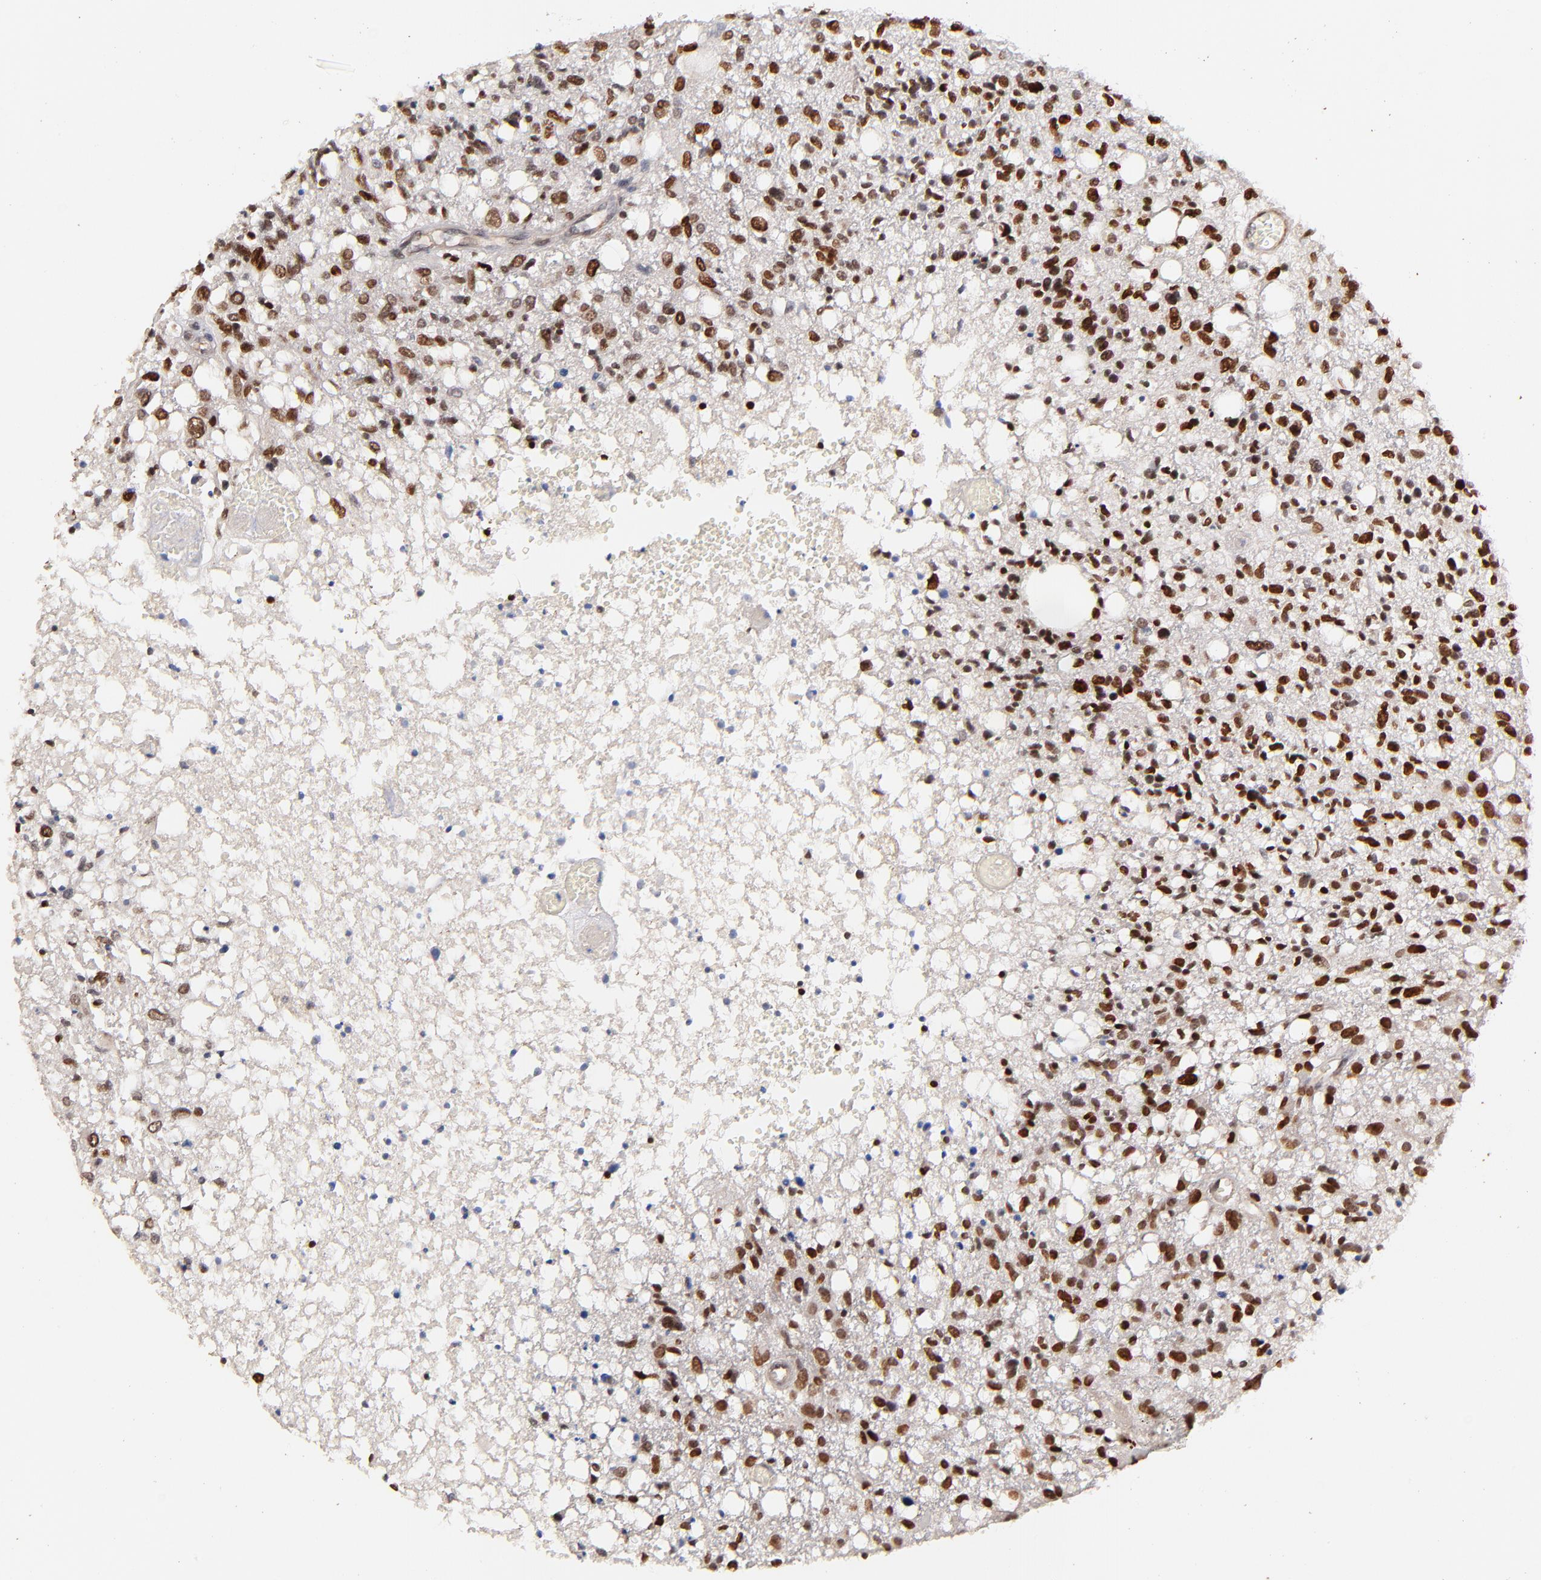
{"staining": {"intensity": "strong", "quantity": ">75%", "location": "nuclear"}, "tissue": "glioma", "cell_type": "Tumor cells", "image_type": "cancer", "snomed": [{"axis": "morphology", "description": "Glioma, malignant, High grade"}, {"axis": "topography", "description": "Cerebral cortex"}], "caption": "Protein expression analysis of glioma exhibits strong nuclear expression in approximately >75% of tumor cells.", "gene": "ZFP92", "patient": {"sex": "male", "age": 76}}